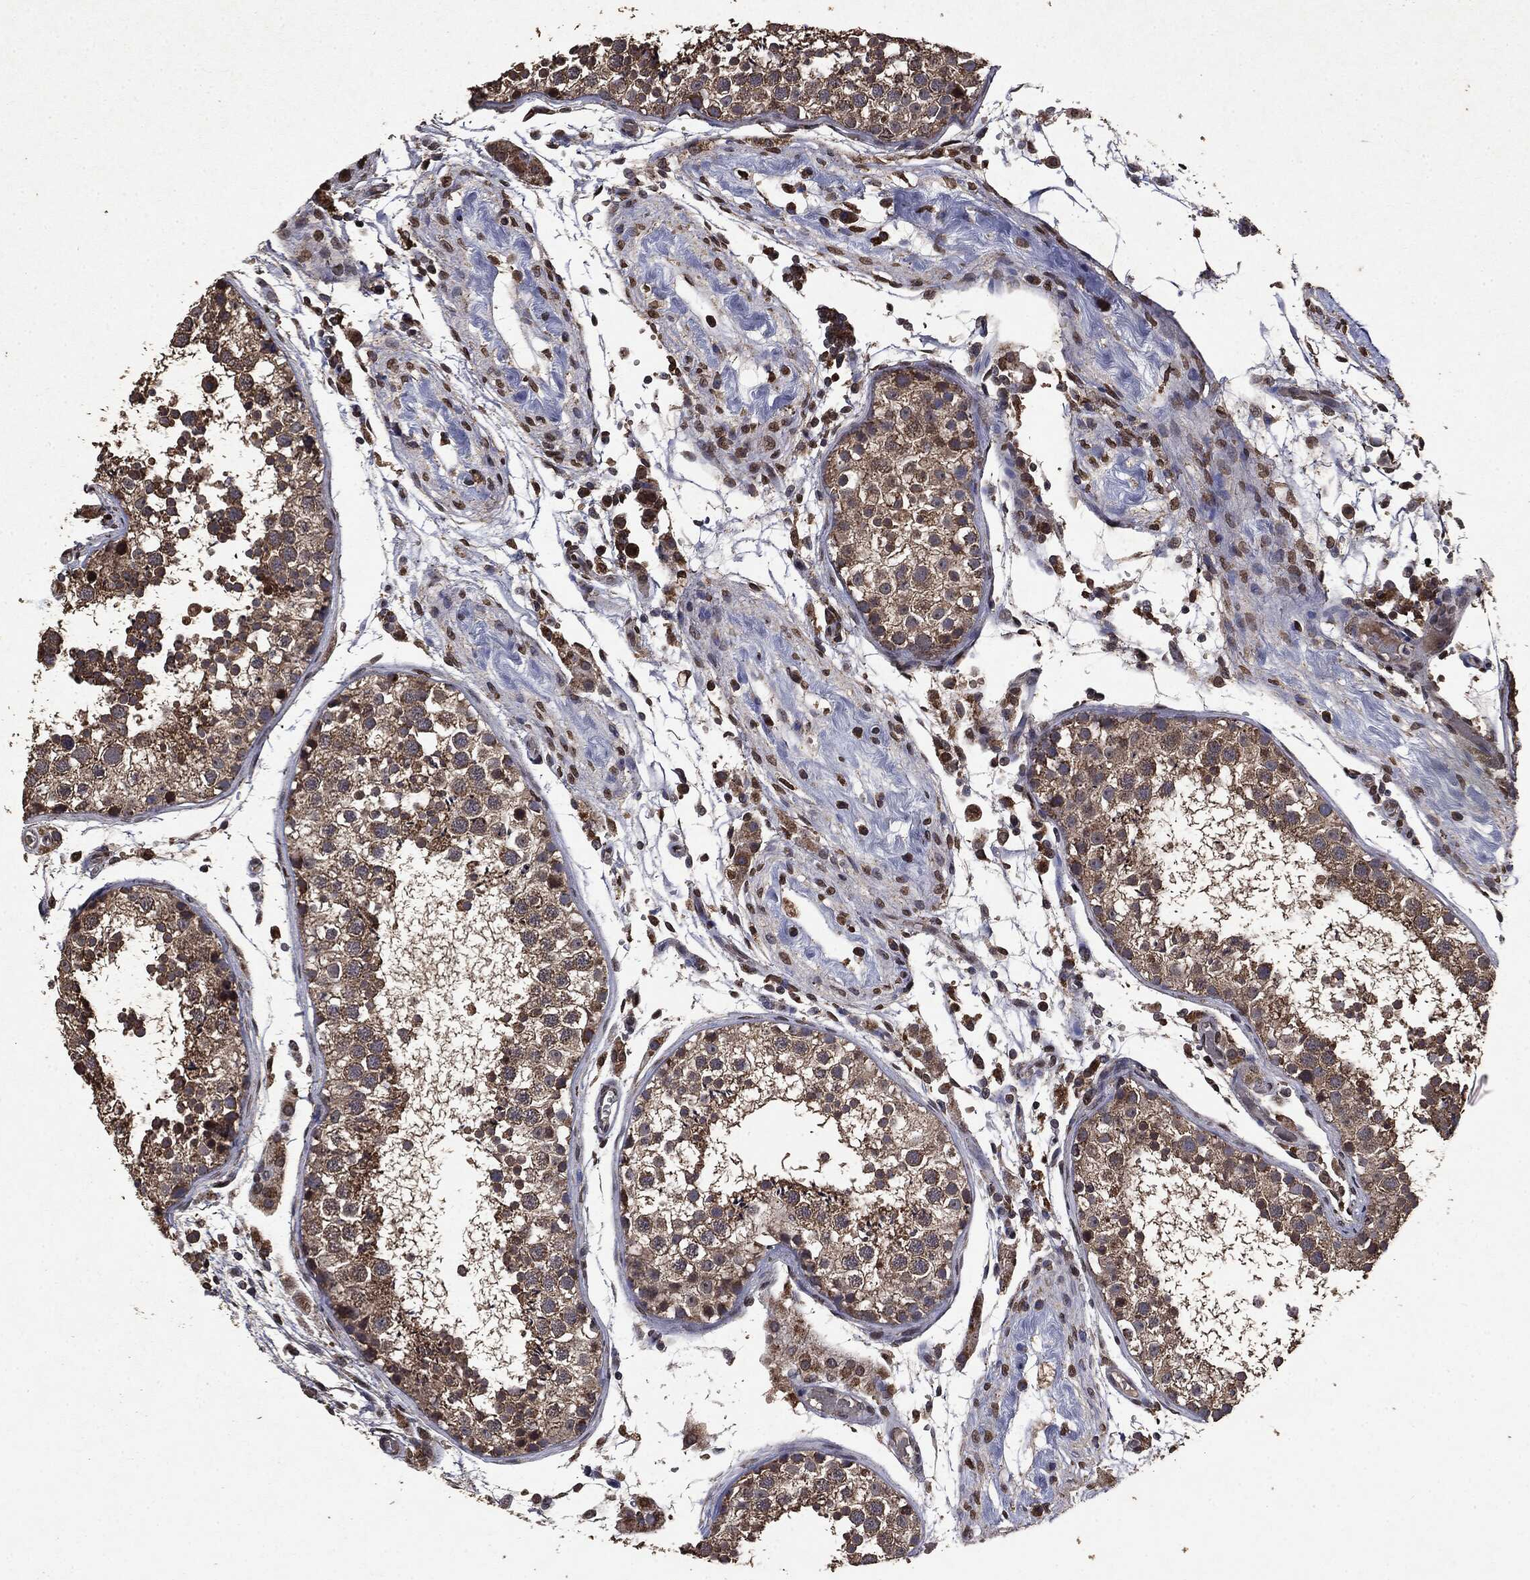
{"staining": {"intensity": "strong", "quantity": "25%-75%", "location": "cytoplasmic/membranous"}, "tissue": "testis", "cell_type": "Cells in seminiferous ducts", "image_type": "normal", "snomed": [{"axis": "morphology", "description": "Normal tissue, NOS"}, {"axis": "topography", "description": "Testis"}], "caption": "Immunohistochemistry of benign human testis shows high levels of strong cytoplasmic/membranous positivity in approximately 25%-75% of cells in seminiferous ducts. Ihc stains the protein in brown and the nuclei are stained blue.", "gene": "PPP6R2", "patient": {"sex": "male", "age": 29}}